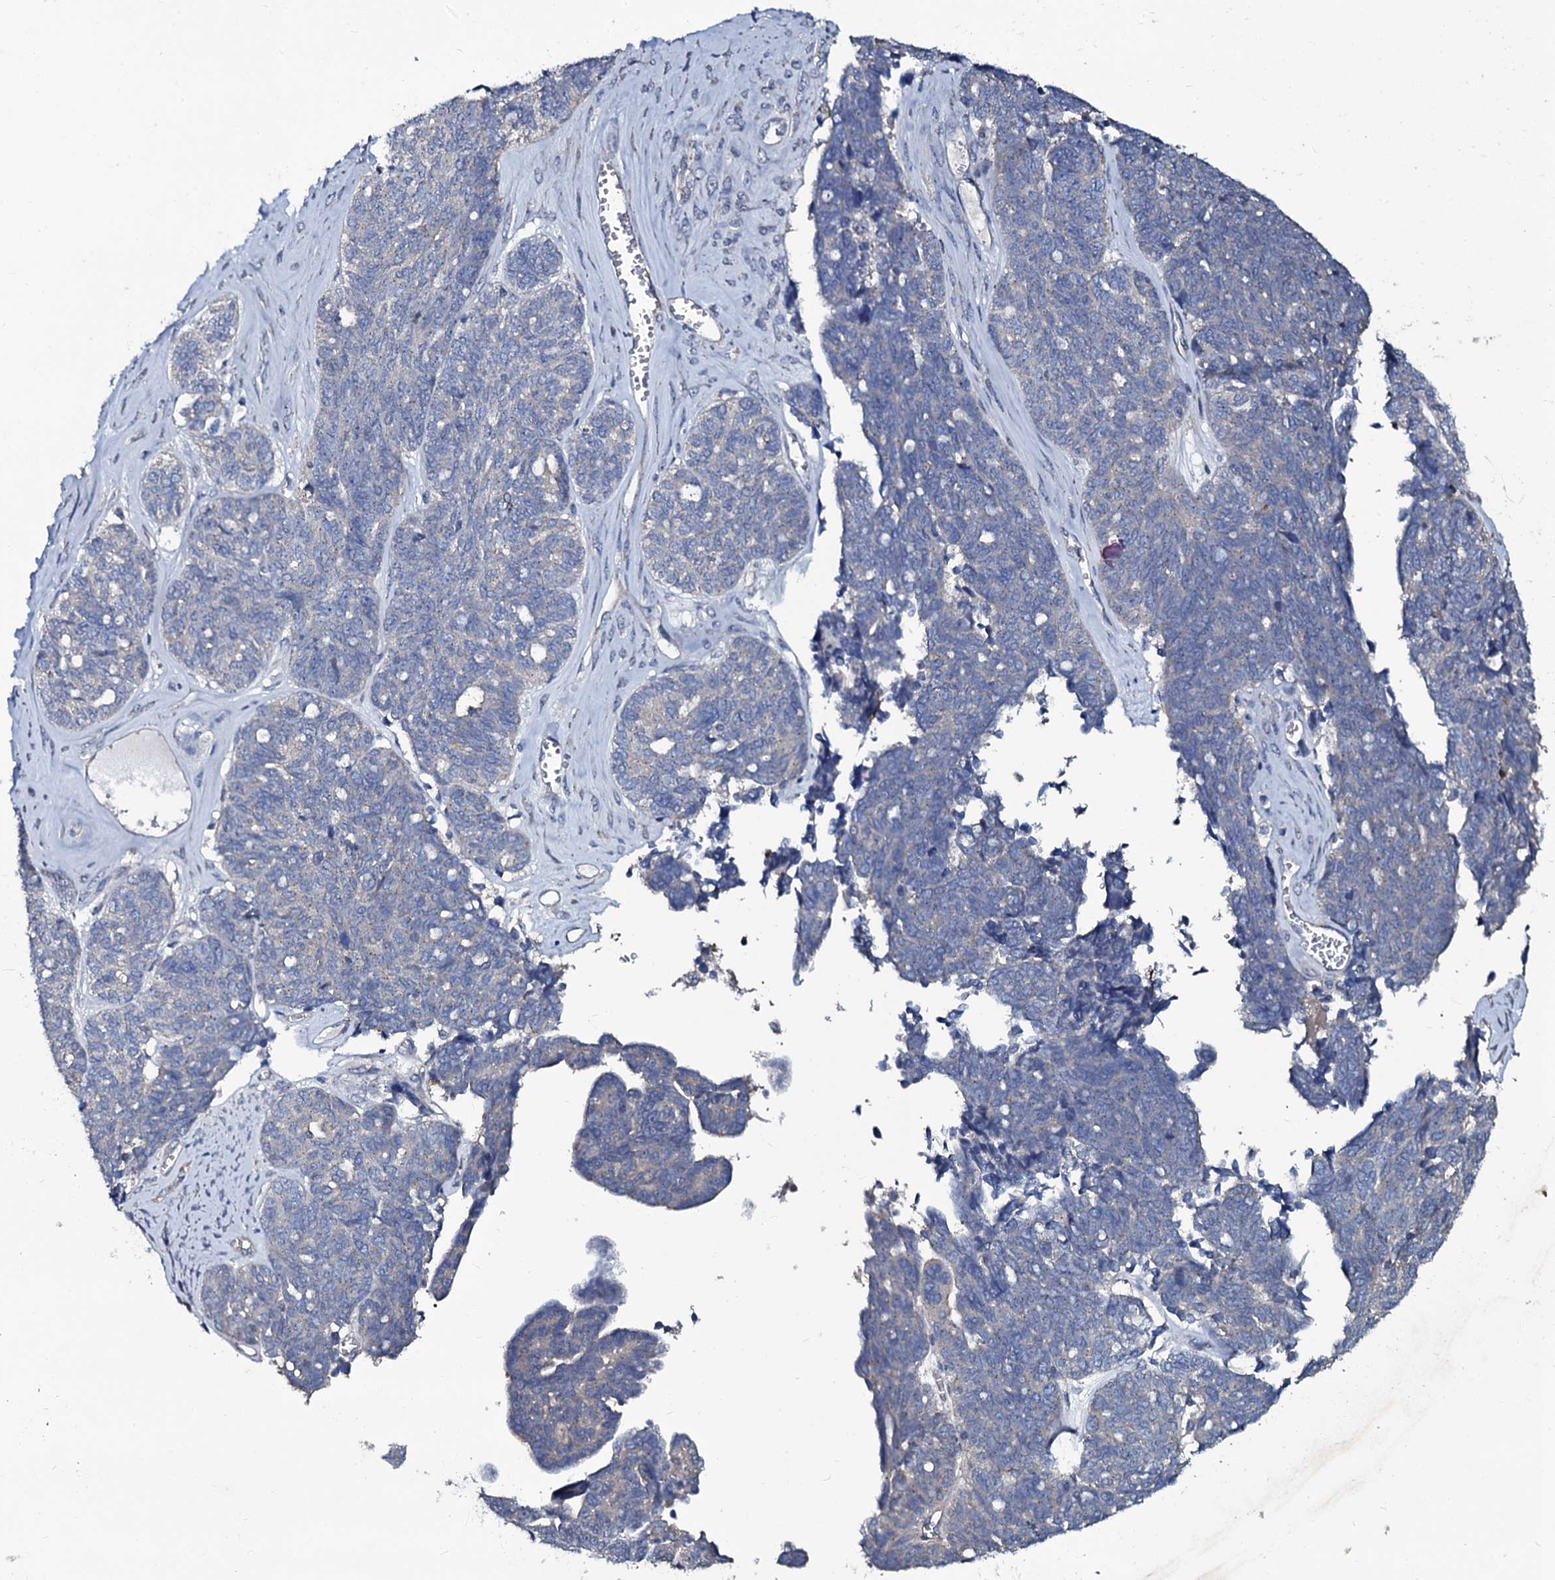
{"staining": {"intensity": "negative", "quantity": "none", "location": "none"}, "tissue": "ovarian cancer", "cell_type": "Tumor cells", "image_type": "cancer", "snomed": [{"axis": "morphology", "description": "Cystadenocarcinoma, serous, NOS"}, {"axis": "topography", "description": "Ovary"}], "caption": "Immunohistochemical staining of ovarian cancer (serous cystadenocarcinoma) demonstrates no significant positivity in tumor cells.", "gene": "USPL1", "patient": {"sex": "female", "age": 79}}